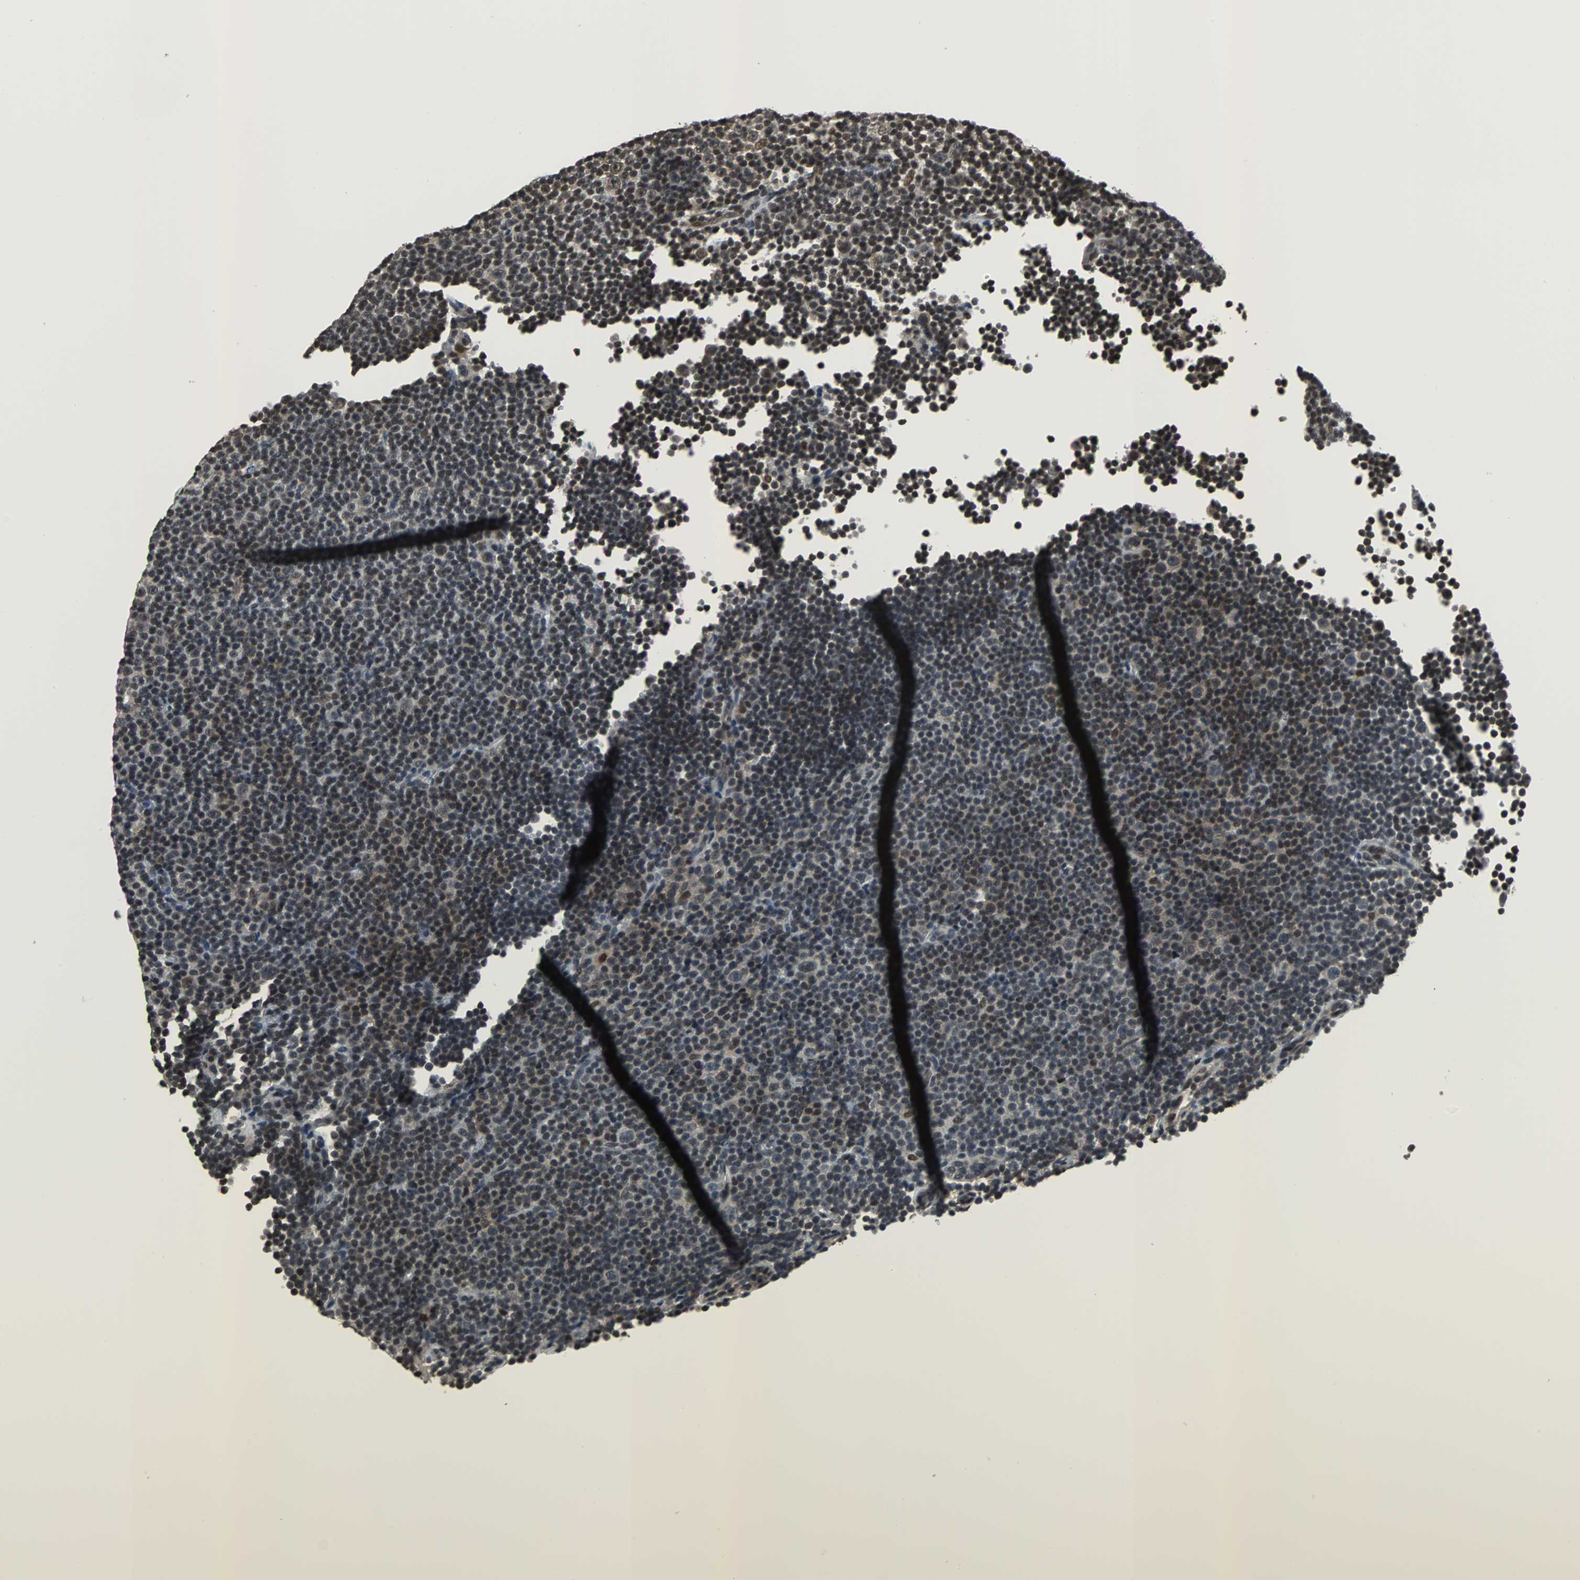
{"staining": {"intensity": "moderate", "quantity": "25%-75%", "location": "nuclear"}, "tissue": "lymphoma", "cell_type": "Tumor cells", "image_type": "cancer", "snomed": [{"axis": "morphology", "description": "Malignant lymphoma, non-Hodgkin's type, Low grade"}, {"axis": "topography", "description": "Lymph node"}], "caption": "A high-resolution photomicrograph shows IHC staining of lymphoma, which shows moderate nuclear expression in approximately 25%-75% of tumor cells.", "gene": "REST", "patient": {"sex": "female", "age": 67}}